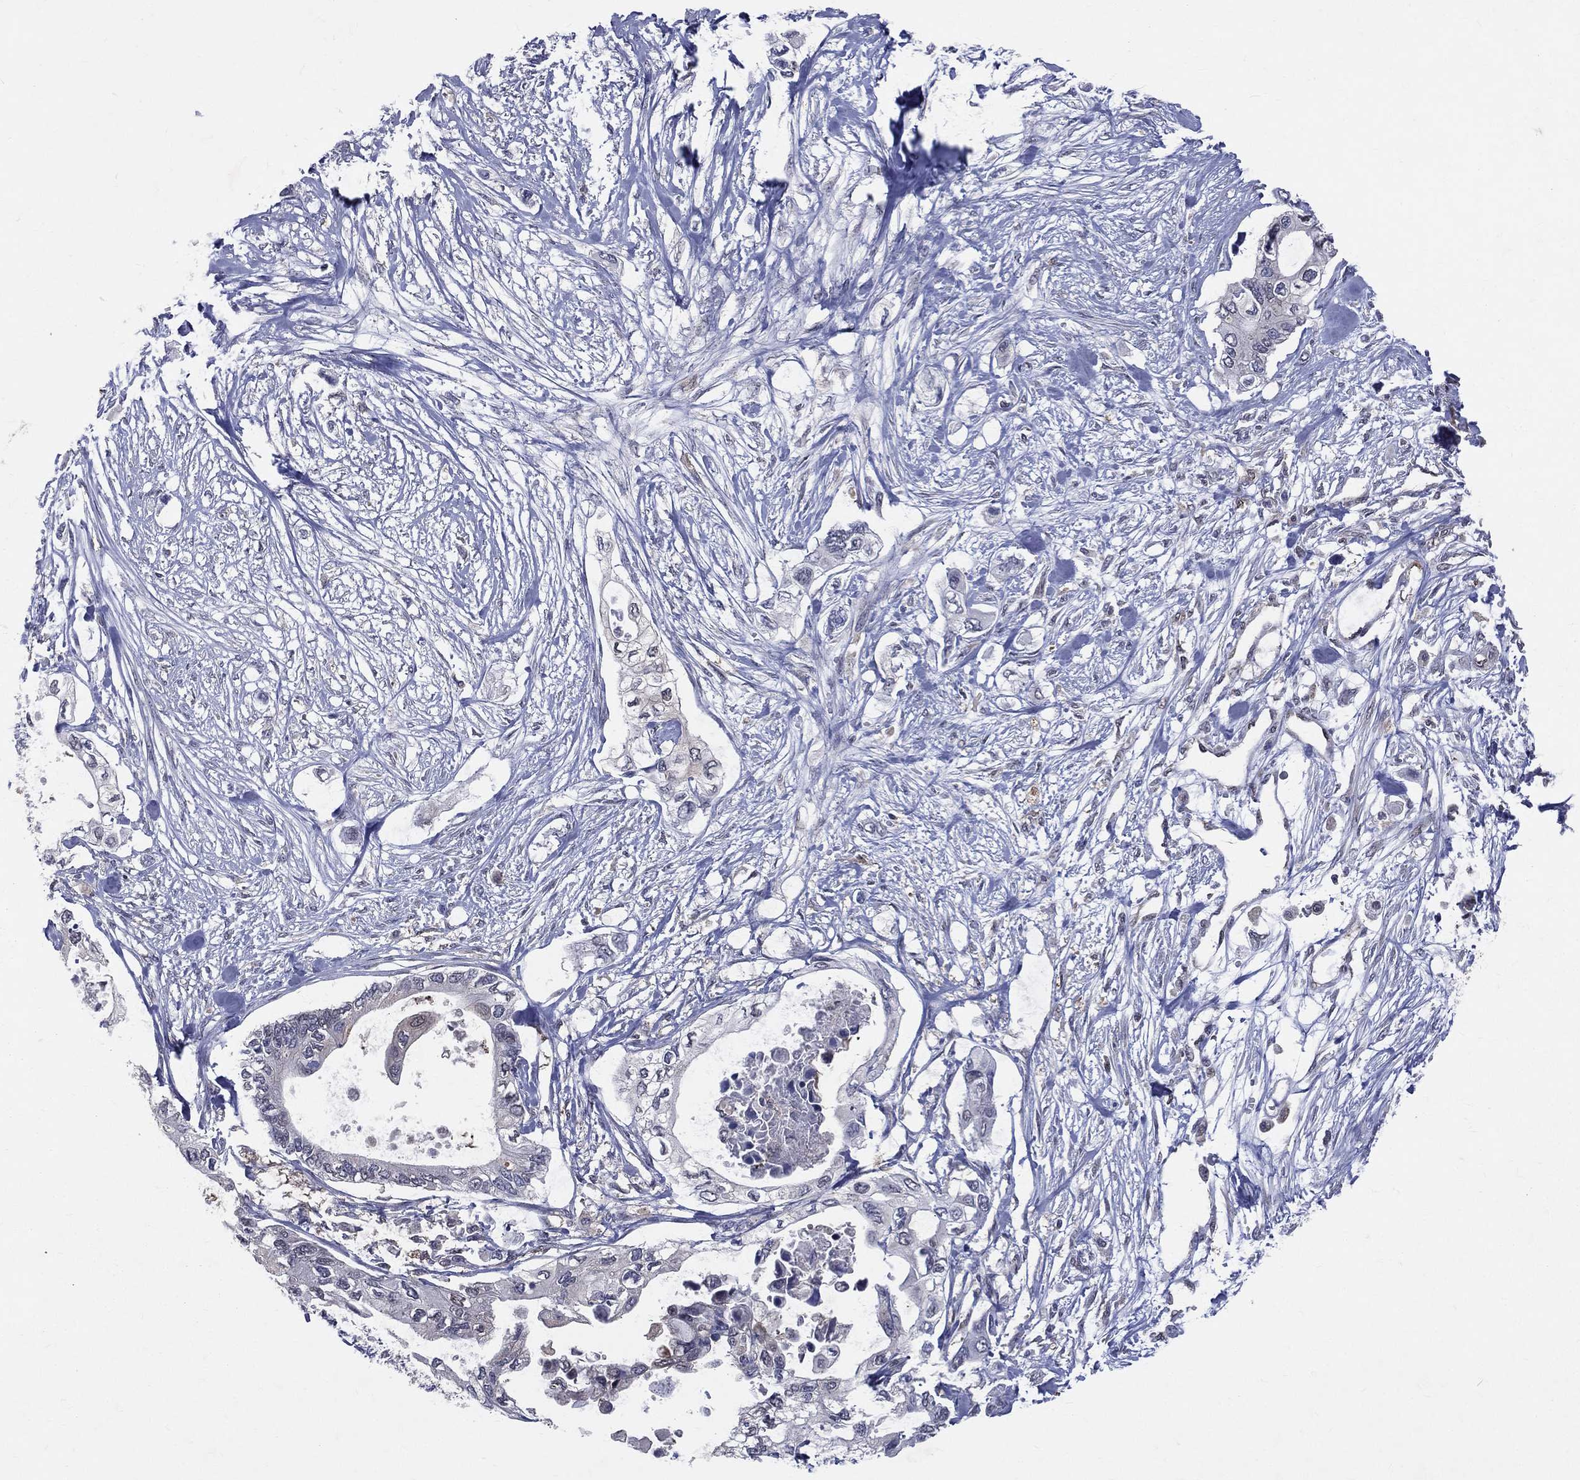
{"staining": {"intensity": "negative", "quantity": "none", "location": "none"}, "tissue": "pancreatic cancer", "cell_type": "Tumor cells", "image_type": "cancer", "snomed": [{"axis": "morphology", "description": "Adenocarcinoma, NOS"}, {"axis": "topography", "description": "Pancreas"}], "caption": "The immunohistochemistry histopathology image has no significant positivity in tumor cells of pancreatic adenocarcinoma tissue.", "gene": "GMPR2", "patient": {"sex": "female", "age": 63}}